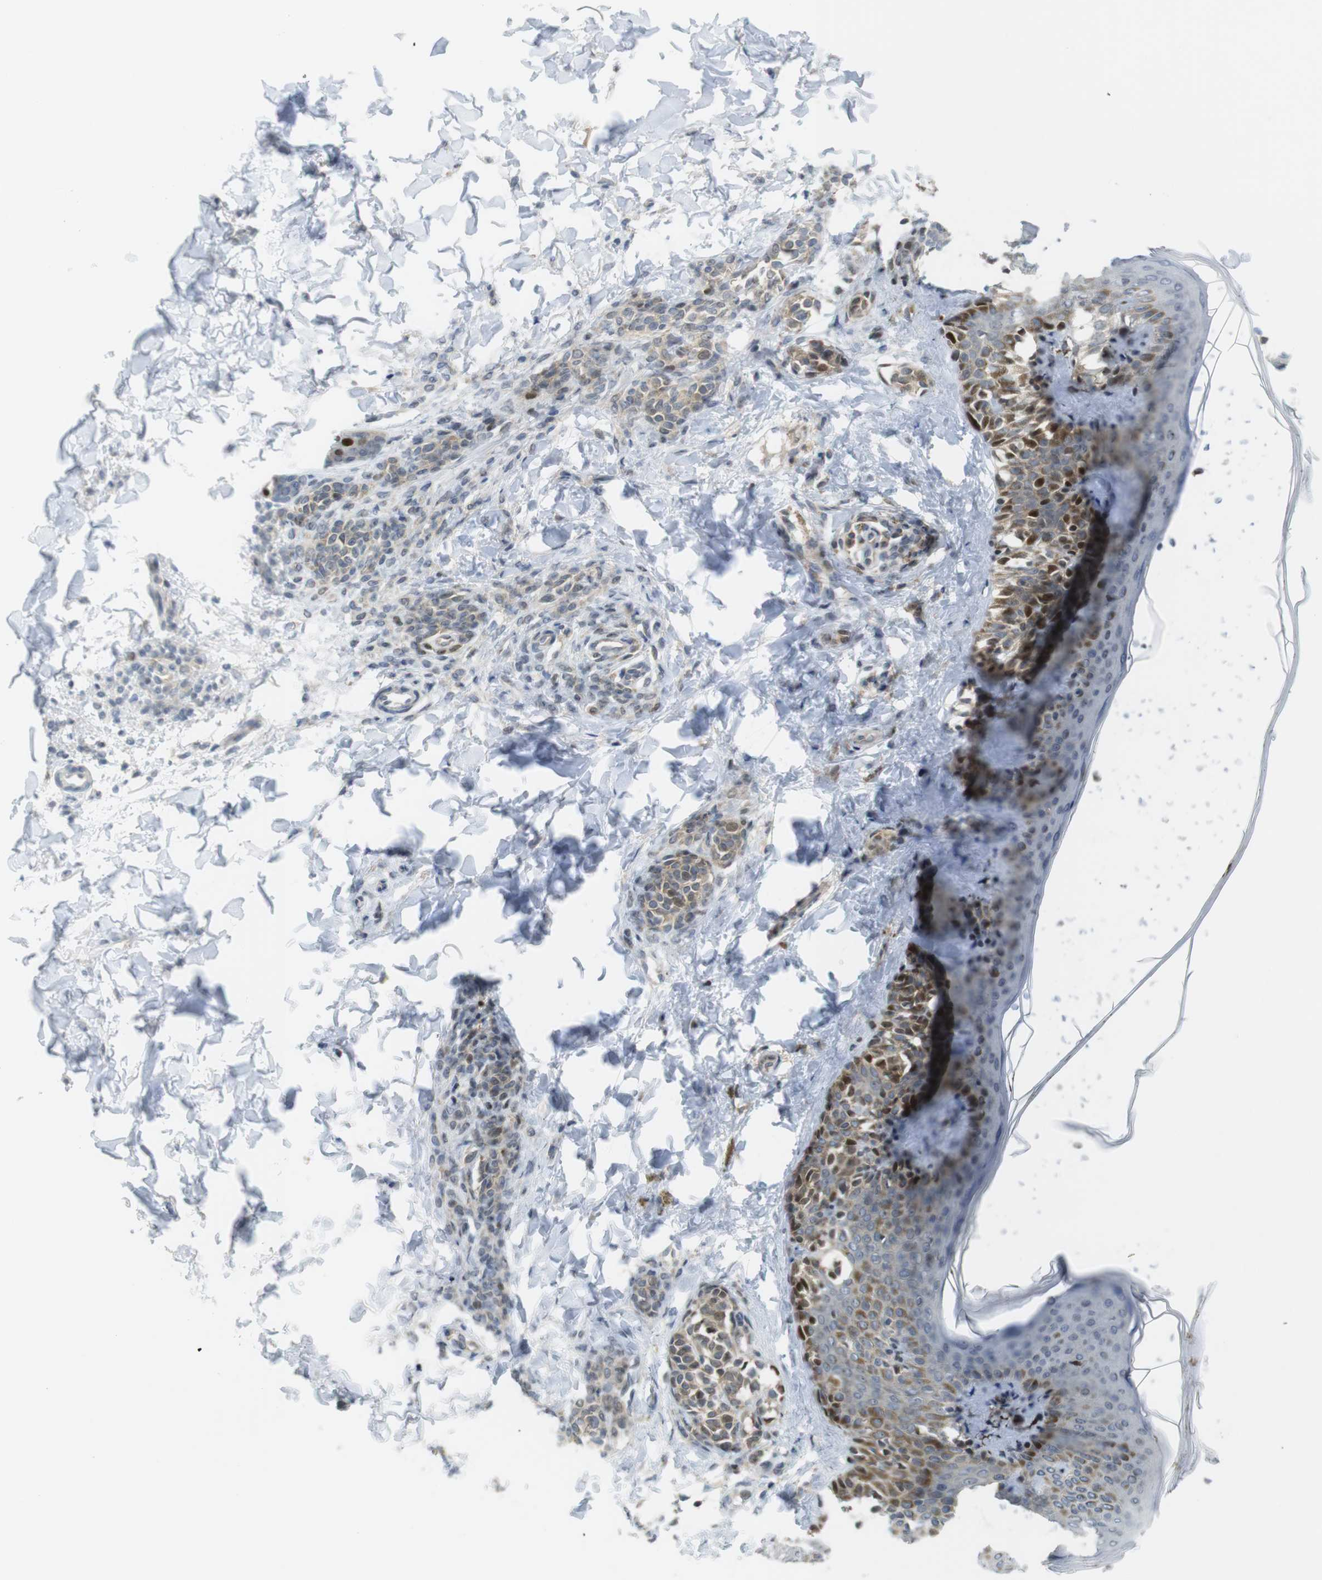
{"staining": {"intensity": "negative", "quantity": "none", "location": "none"}, "tissue": "skin", "cell_type": "Fibroblasts", "image_type": "normal", "snomed": [{"axis": "morphology", "description": "Normal tissue, NOS"}, {"axis": "topography", "description": "Skin"}], "caption": "DAB immunohistochemical staining of benign human skin displays no significant positivity in fibroblasts.", "gene": "RCC1", "patient": {"sex": "male", "age": 16}}